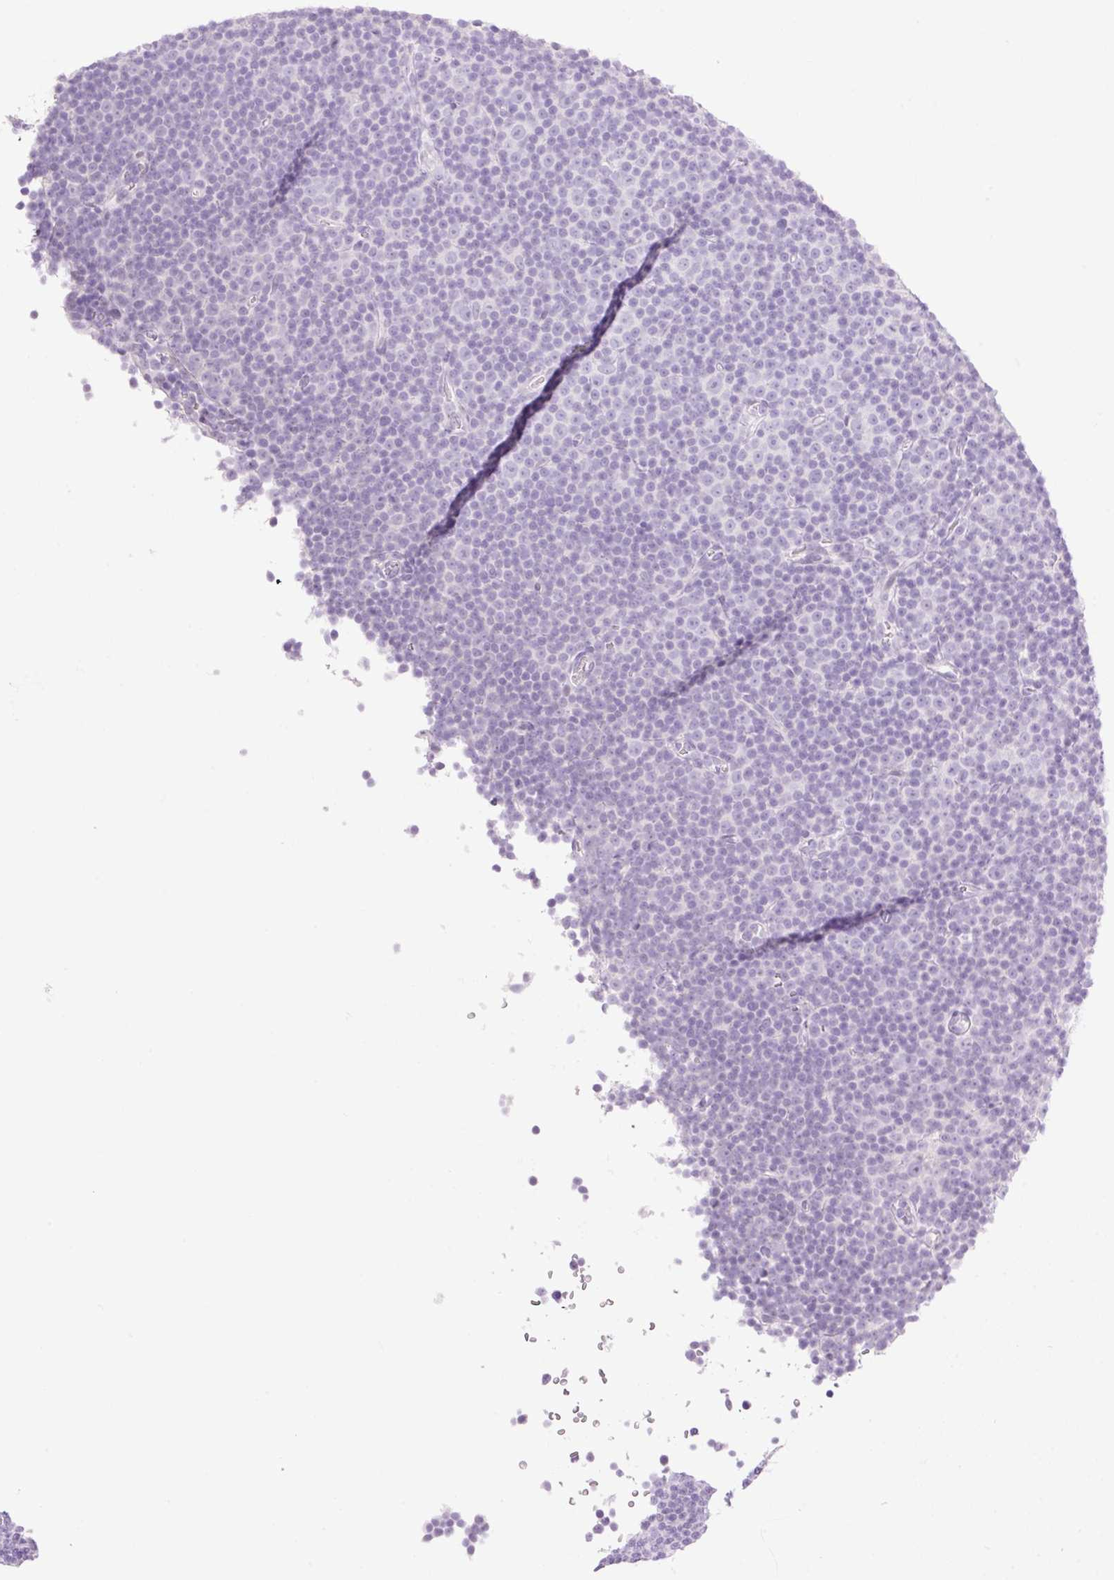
{"staining": {"intensity": "negative", "quantity": "none", "location": "none"}, "tissue": "lymphoma", "cell_type": "Tumor cells", "image_type": "cancer", "snomed": [{"axis": "morphology", "description": "Malignant lymphoma, non-Hodgkin's type, Low grade"}, {"axis": "topography", "description": "Lymph node"}], "caption": "Immunohistochemistry (IHC) image of neoplastic tissue: human lymphoma stained with DAB (3,3'-diaminobenzidine) displays no significant protein staining in tumor cells.", "gene": "SP140L", "patient": {"sex": "female", "age": 67}}